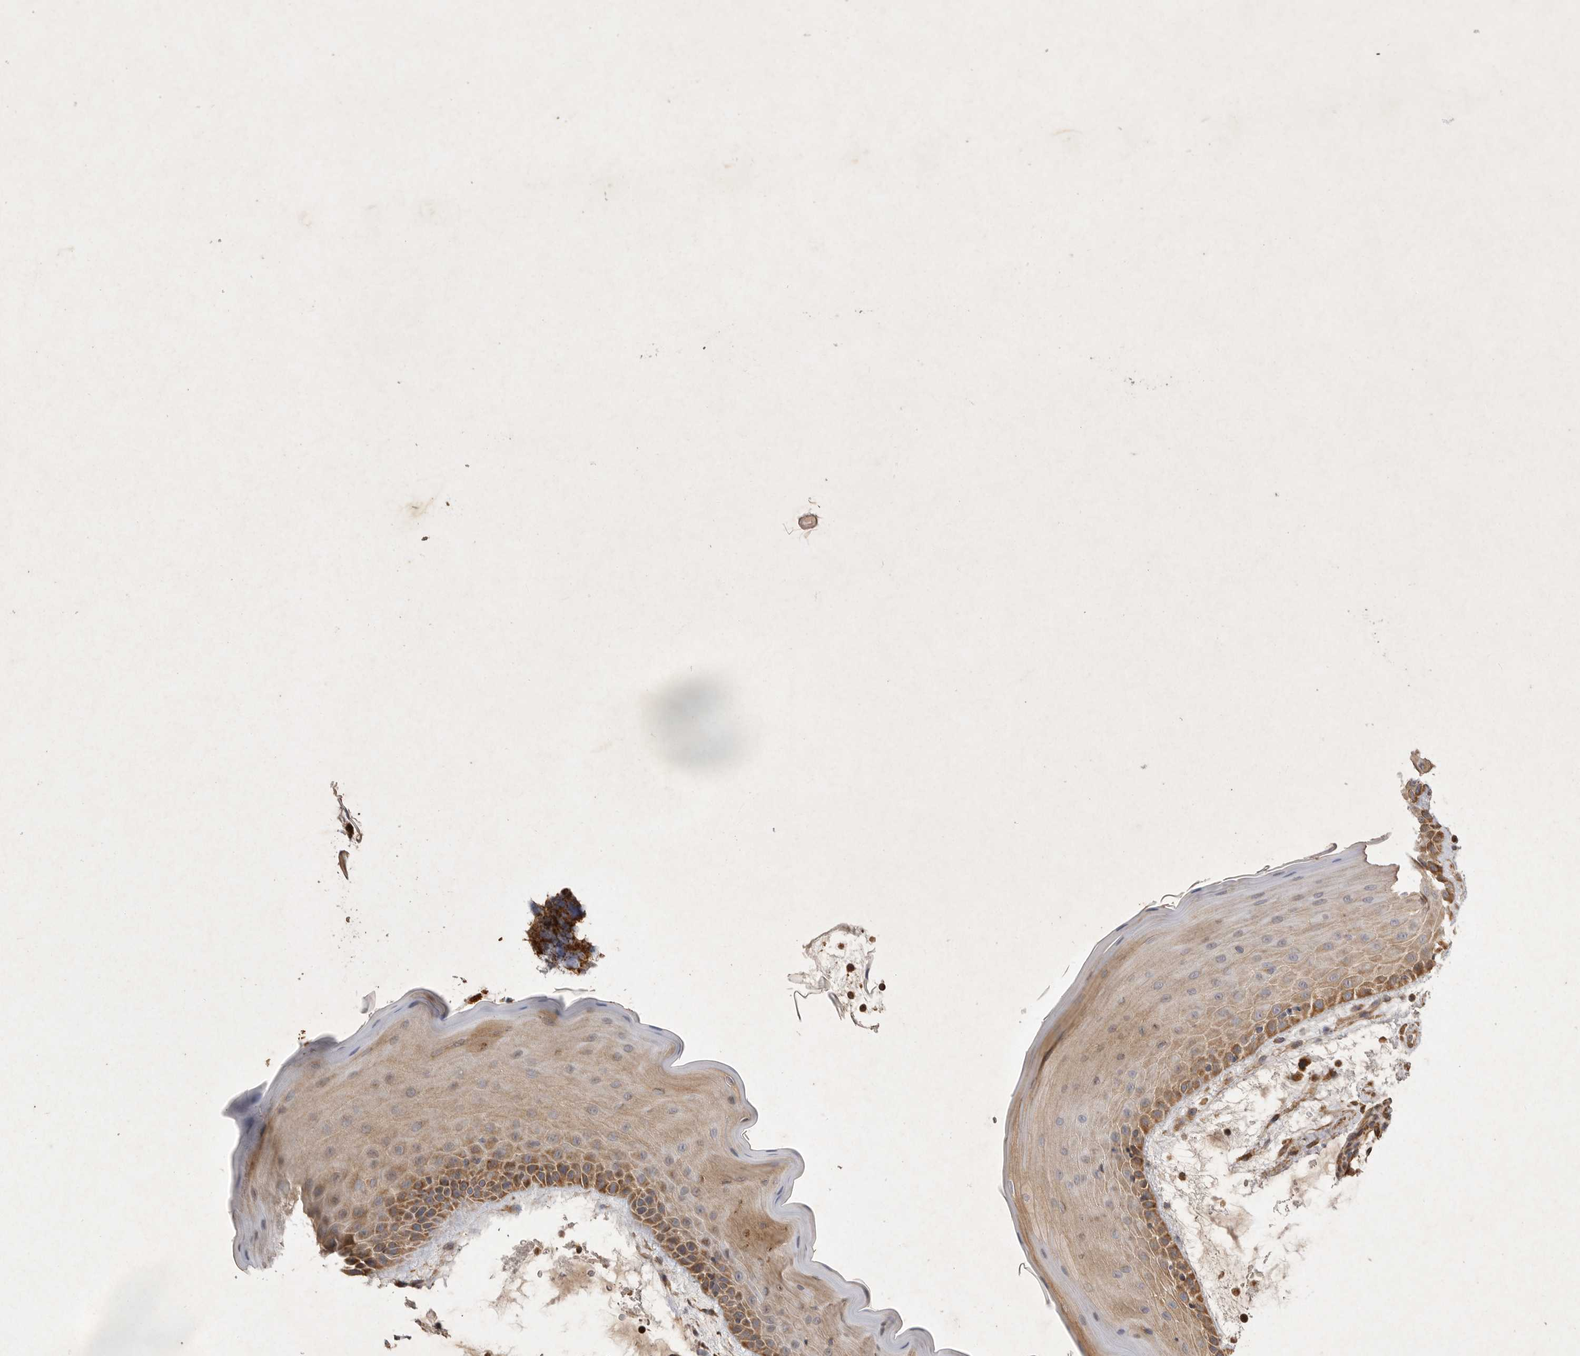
{"staining": {"intensity": "moderate", "quantity": ">75%", "location": "cytoplasmic/membranous"}, "tissue": "oral mucosa", "cell_type": "Squamous epithelial cells", "image_type": "normal", "snomed": [{"axis": "morphology", "description": "Normal tissue, NOS"}, {"axis": "topography", "description": "Oral tissue"}], "caption": "Oral mucosa stained for a protein exhibits moderate cytoplasmic/membranous positivity in squamous epithelial cells.", "gene": "MRPL41", "patient": {"sex": "male", "age": 13}}